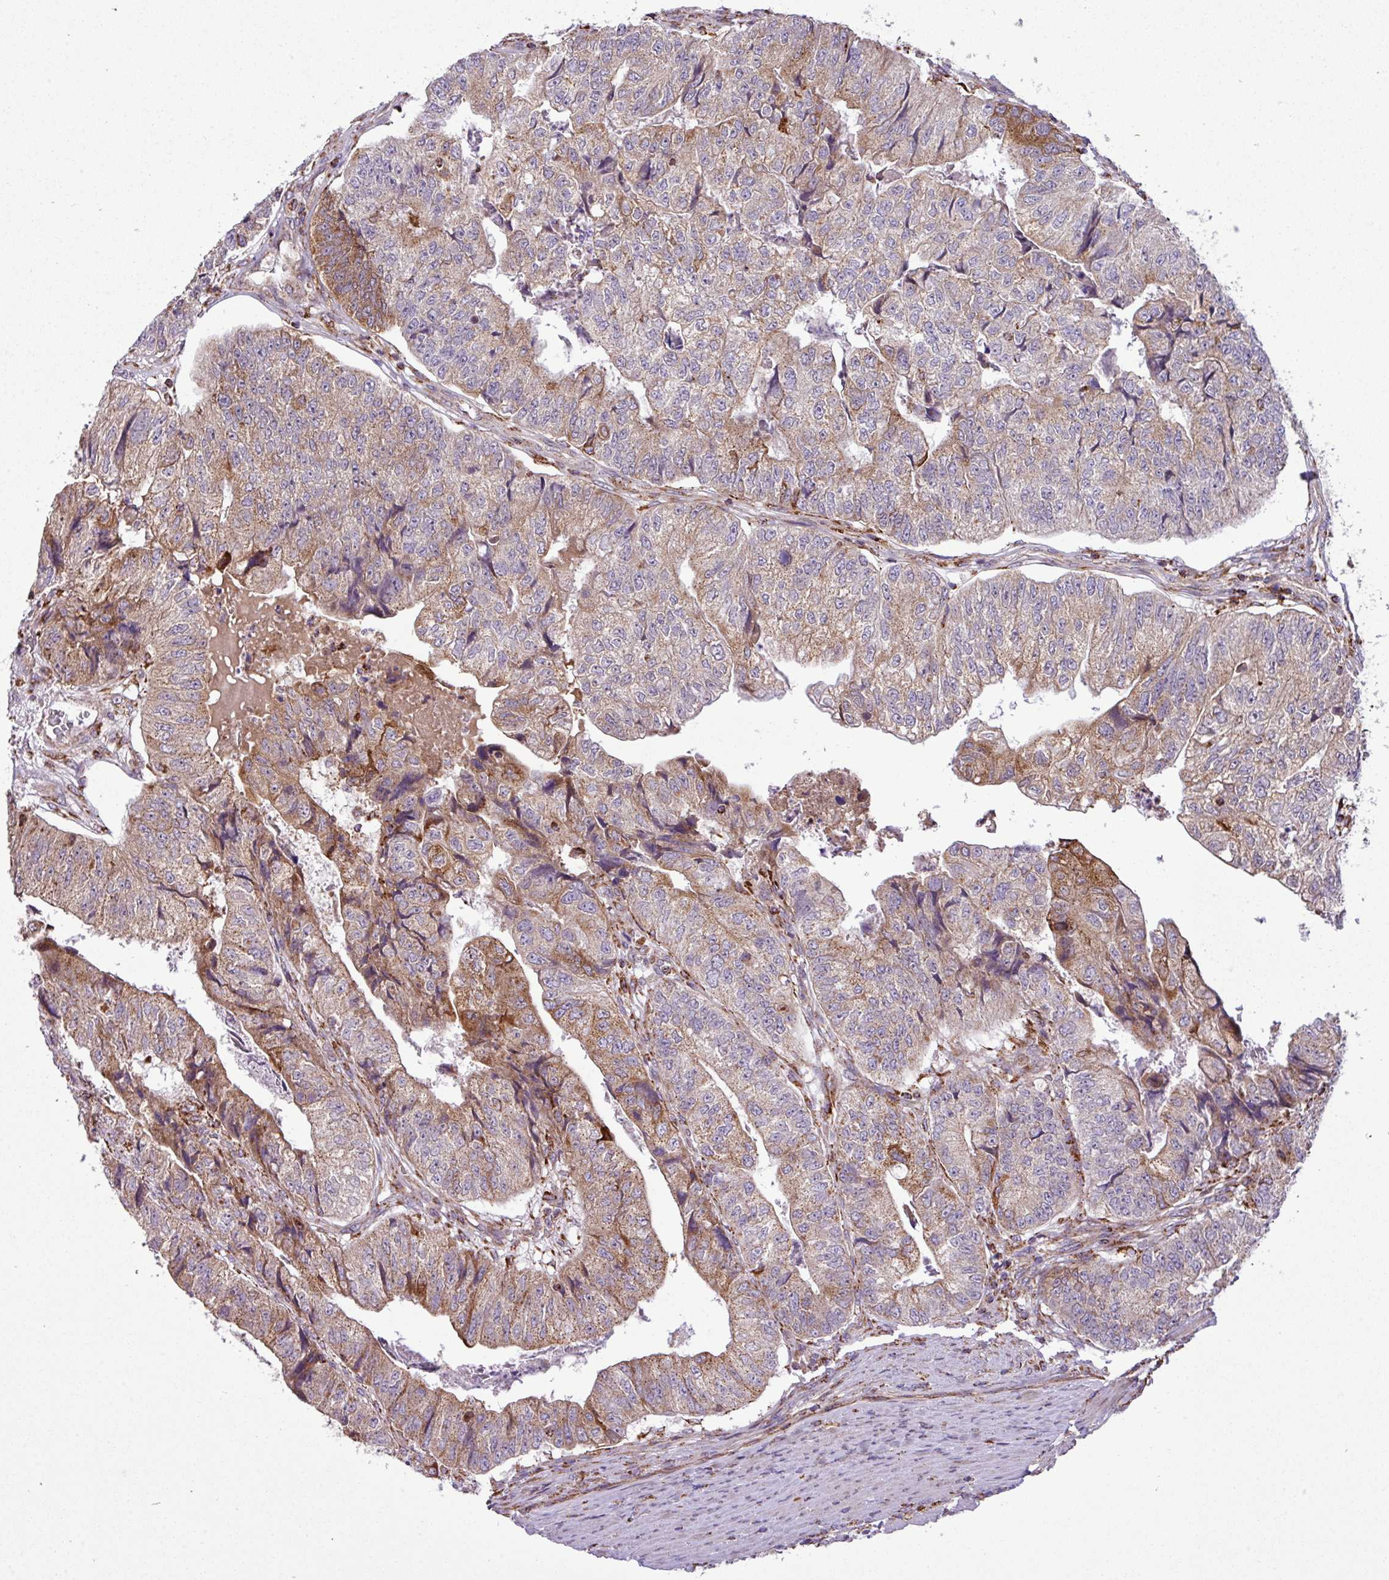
{"staining": {"intensity": "moderate", "quantity": "25%-75%", "location": "cytoplasmic/membranous"}, "tissue": "colorectal cancer", "cell_type": "Tumor cells", "image_type": "cancer", "snomed": [{"axis": "morphology", "description": "Adenocarcinoma, NOS"}, {"axis": "topography", "description": "Colon"}], "caption": "Immunohistochemistry micrograph of neoplastic tissue: human adenocarcinoma (colorectal) stained using immunohistochemistry (IHC) shows medium levels of moderate protein expression localized specifically in the cytoplasmic/membranous of tumor cells, appearing as a cytoplasmic/membranous brown color.", "gene": "ZNF569", "patient": {"sex": "female", "age": 67}}